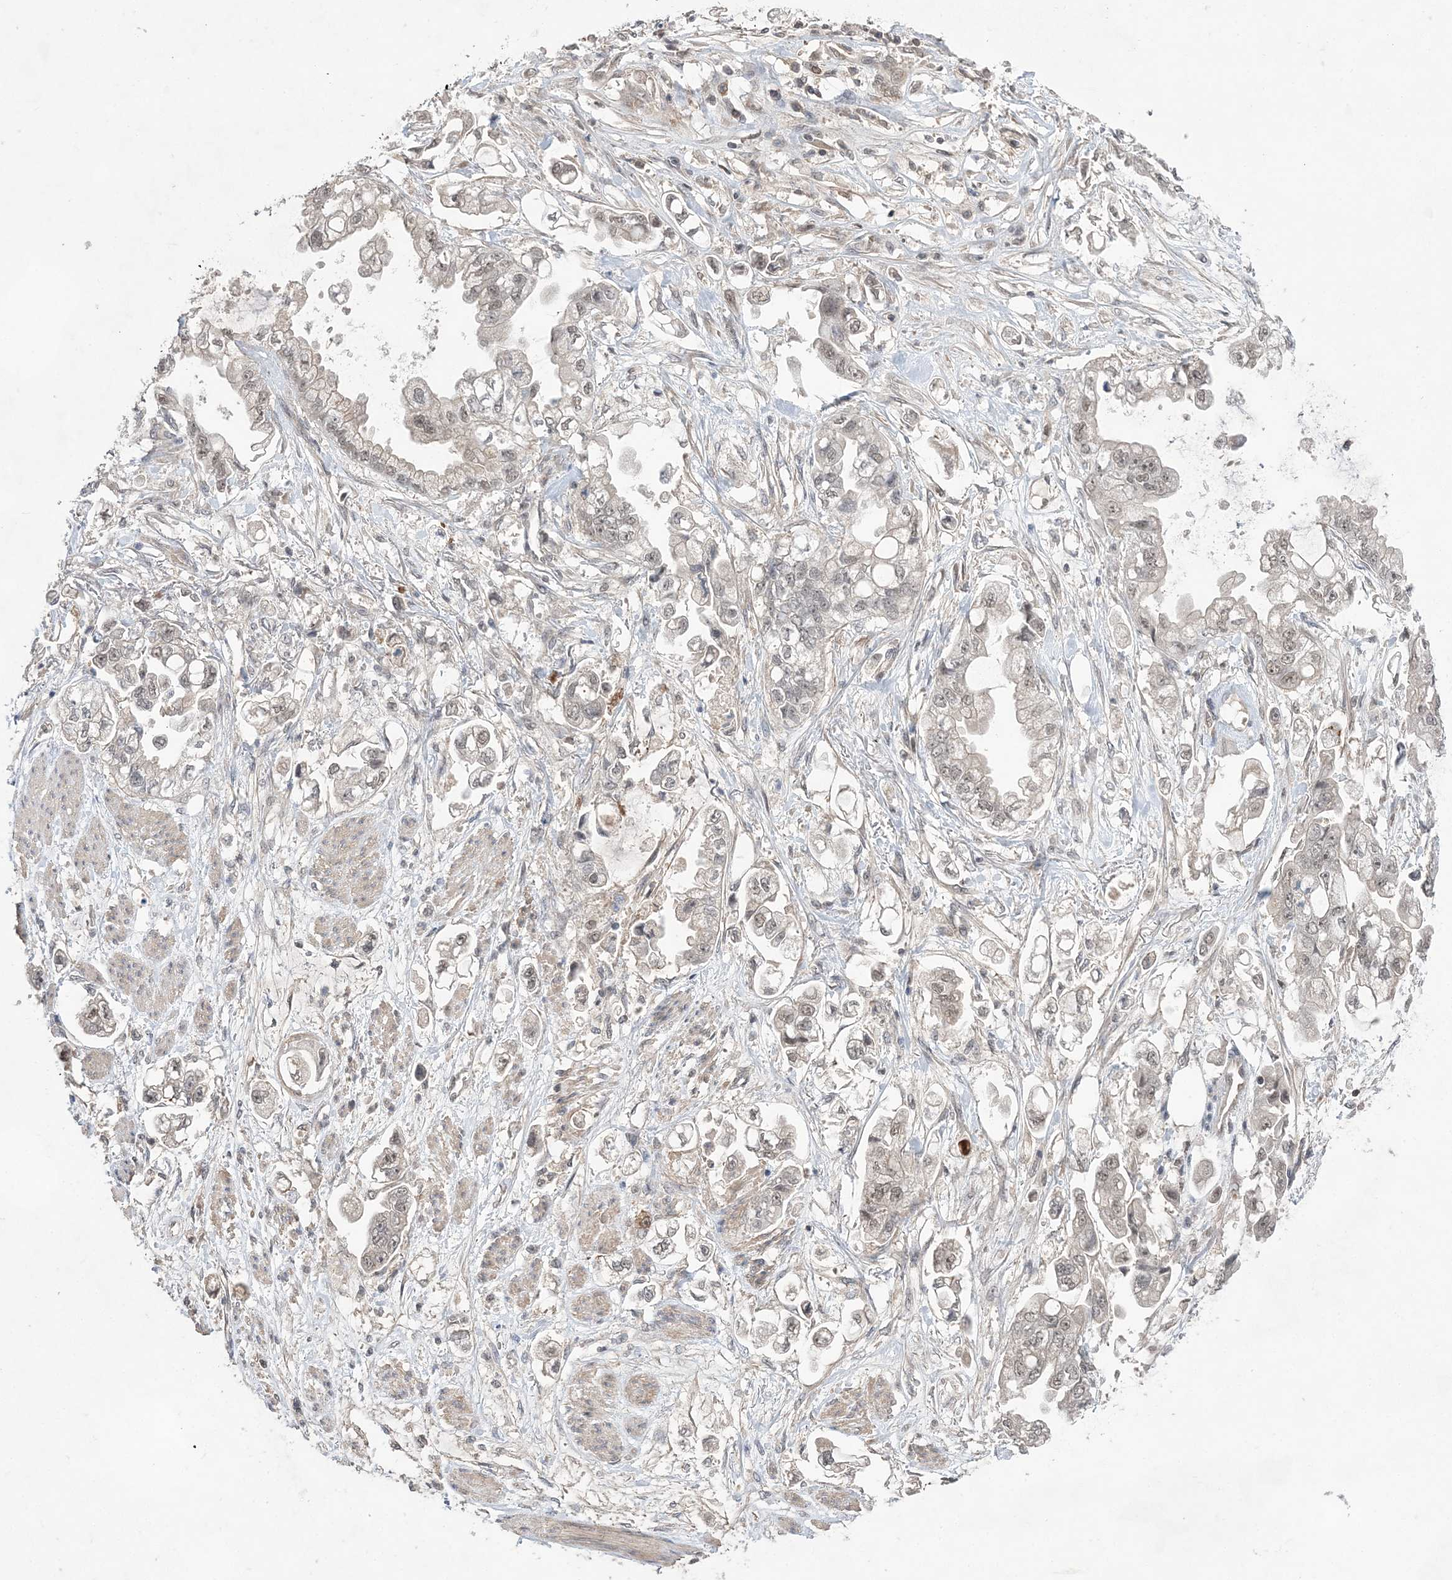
{"staining": {"intensity": "weak", "quantity": "<25%", "location": "nuclear"}, "tissue": "stomach cancer", "cell_type": "Tumor cells", "image_type": "cancer", "snomed": [{"axis": "morphology", "description": "Adenocarcinoma, NOS"}, {"axis": "topography", "description": "Stomach"}], "caption": "An immunohistochemistry (IHC) image of stomach adenocarcinoma is shown. There is no staining in tumor cells of stomach adenocarcinoma.", "gene": "TMEM132B", "patient": {"sex": "male", "age": 62}}